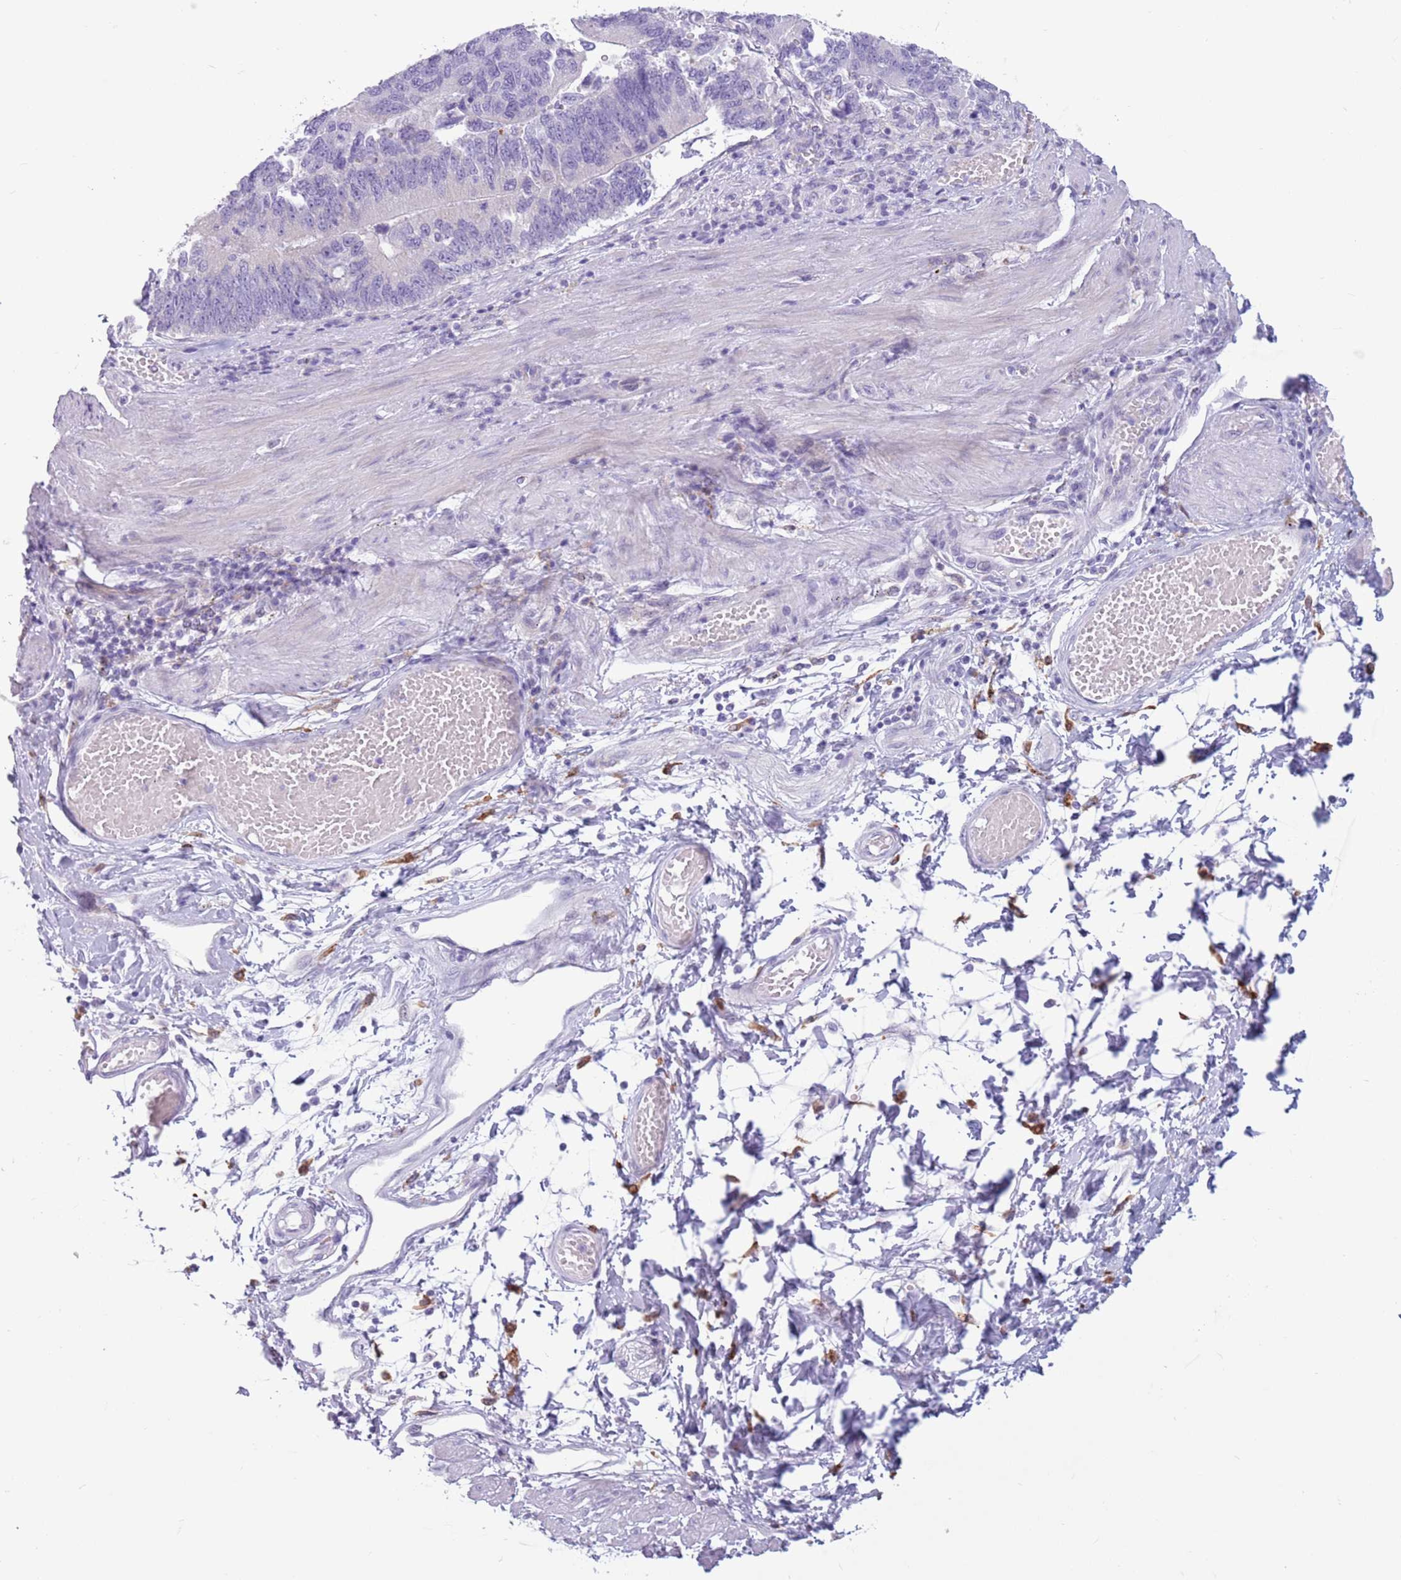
{"staining": {"intensity": "negative", "quantity": "none", "location": "none"}, "tissue": "stomach cancer", "cell_type": "Tumor cells", "image_type": "cancer", "snomed": [{"axis": "morphology", "description": "Adenocarcinoma, NOS"}, {"axis": "topography", "description": "Stomach"}], "caption": "Stomach cancer was stained to show a protein in brown. There is no significant positivity in tumor cells. (Stains: DAB immunohistochemistry with hematoxylin counter stain, Microscopy: brightfield microscopy at high magnification).", "gene": "SNX6", "patient": {"sex": "male", "age": 59}}